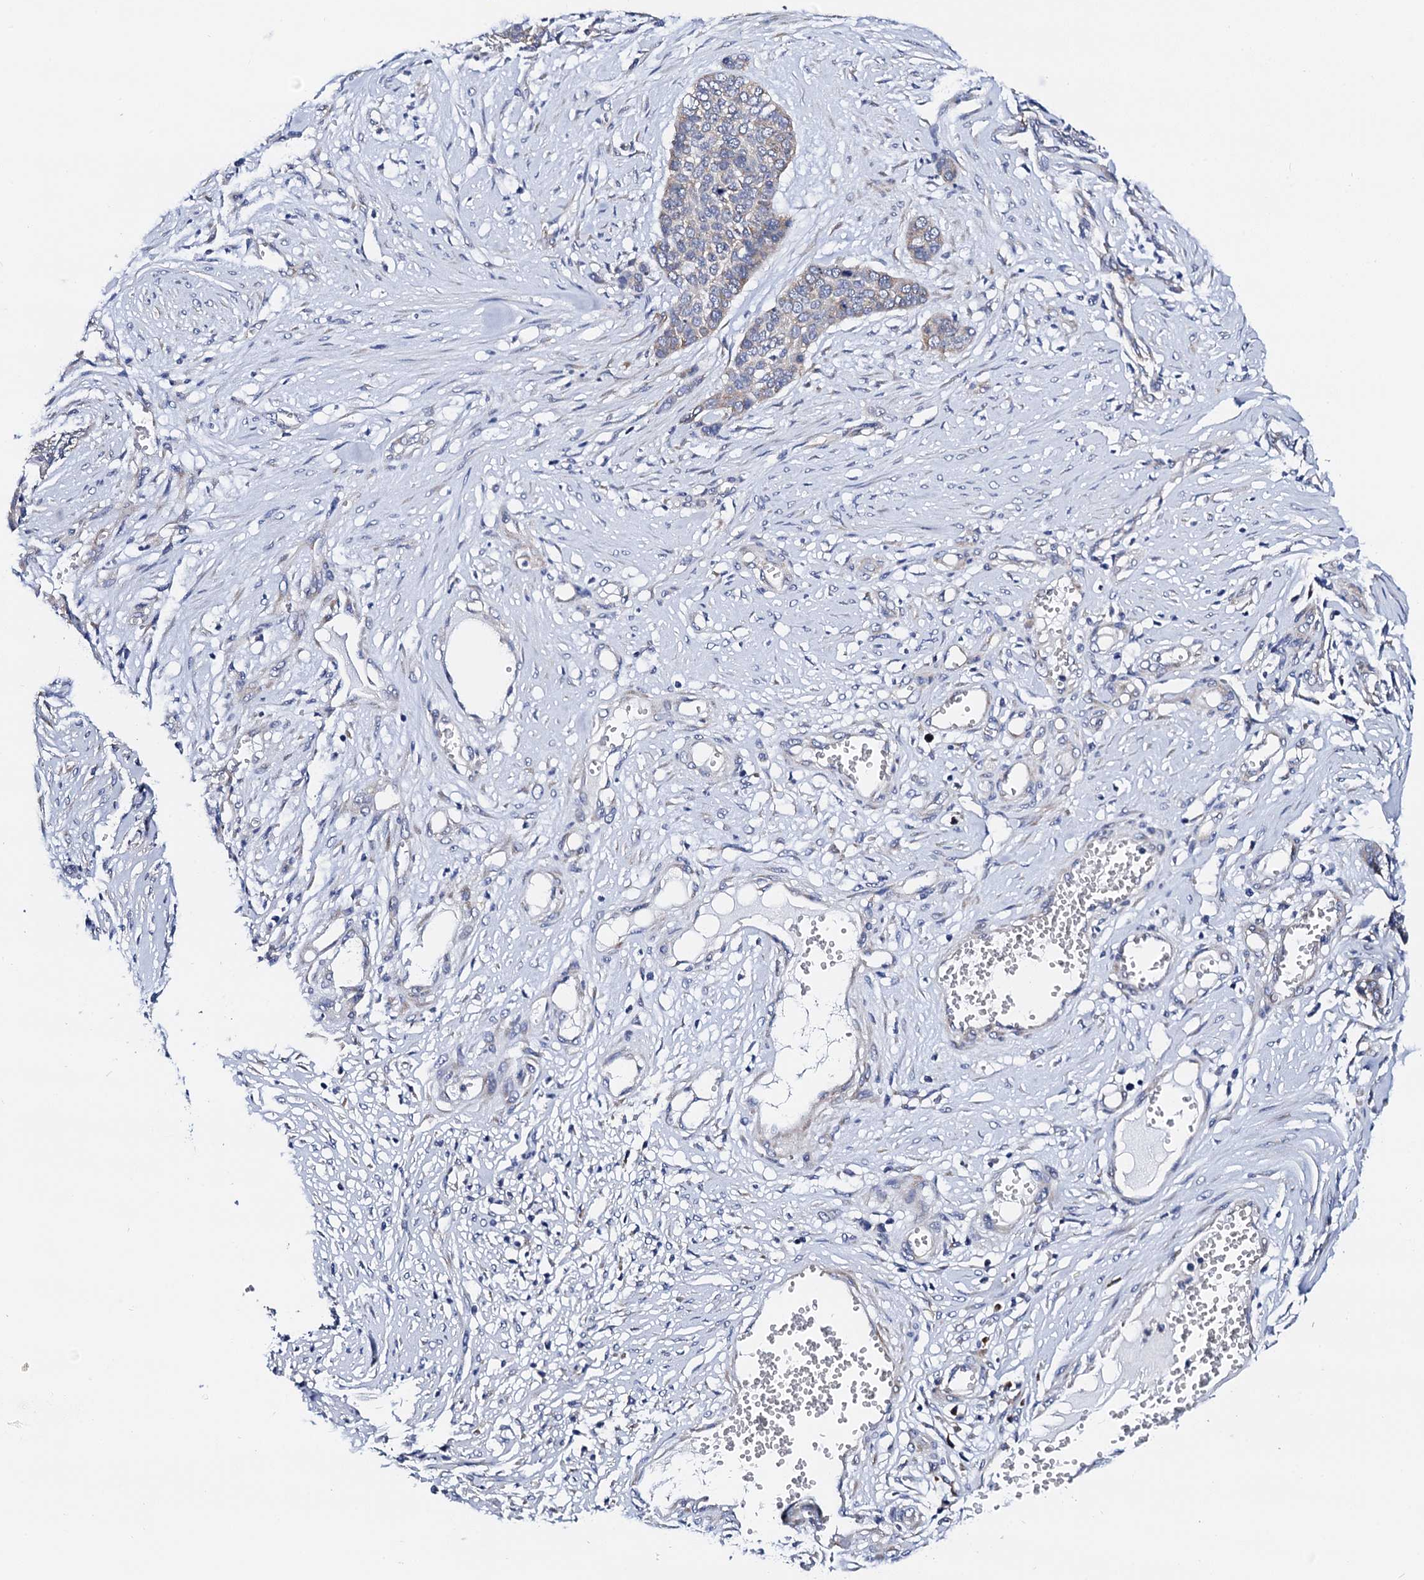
{"staining": {"intensity": "weak", "quantity": "<25%", "location": "cytoplasmic/membranous"}, "tissue": "skin cancer", "cell_type": "Tumor cells", "image_type": "cancer", "snomed": [{"axis": "morphology", "description": "Basal cell carcinoma"}, {"axis": "topography", "description": "Skin"}], "caption": "Micrograph shows no significant protein expression in tumor cells of skin basal cell carcinoma.", "gene": "NUP58", "patient": {"sex": "female", "age": 64}}